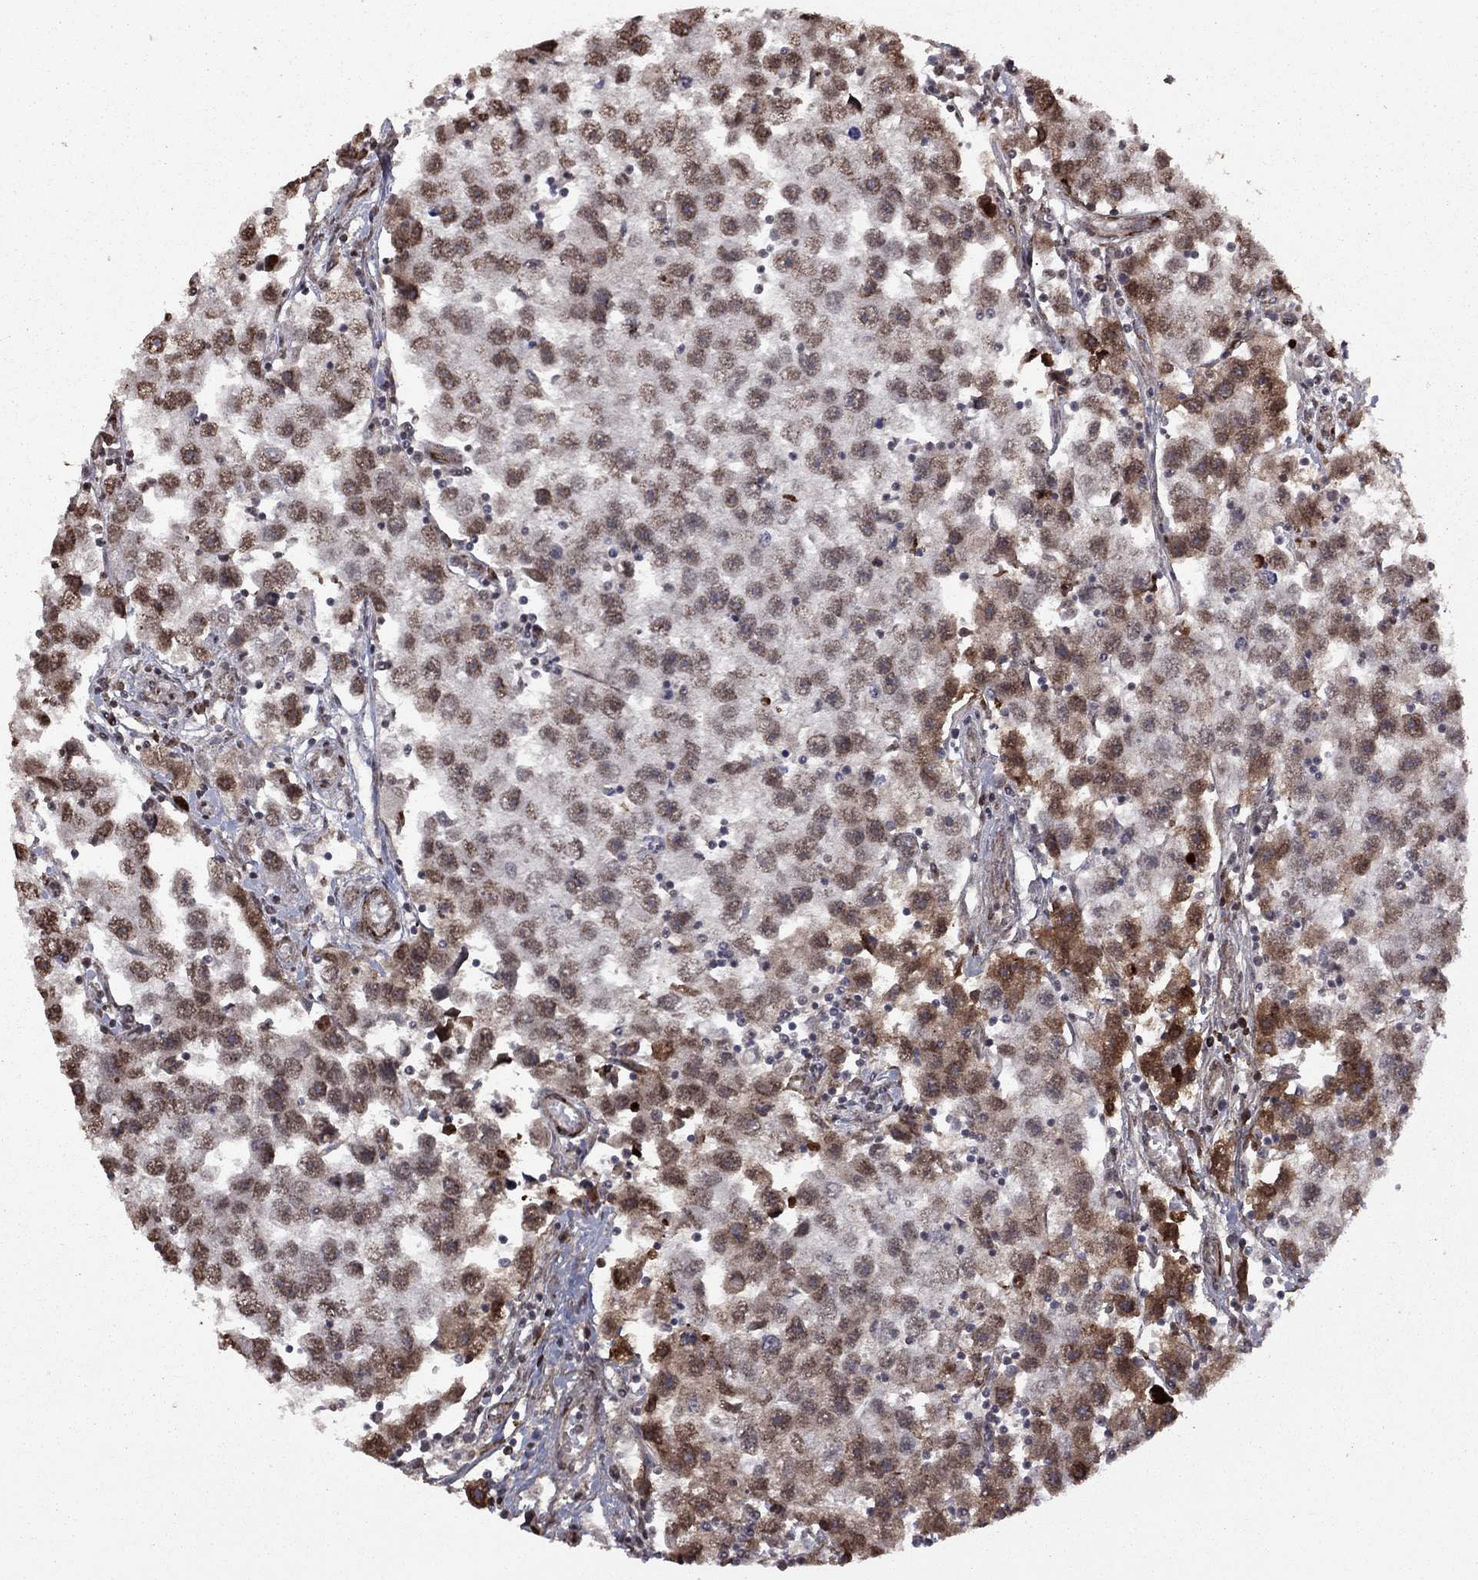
{"staining": {"intensity": "moderate", "quantity": "25%-75%", "location": "cytoplasmic/membranous"}, "tissue": "testis cancer", "cell_type": "Tumor cells", "image_type": "cancer", "snomed": [{"axis": "morphology", "description": "Seminoma, NOS"}, {"axis": "topography", "description": "Testis"}], "caption": "A histopathology image showing moderate cytoplasmic/membranous expression in about 25%-75% of tumor cells in testis cancer (seminoma), as visualized by brown immunohistochemical staining.", "gene": "COL18A1", "patient": {"sex": "male", "age": 30}}